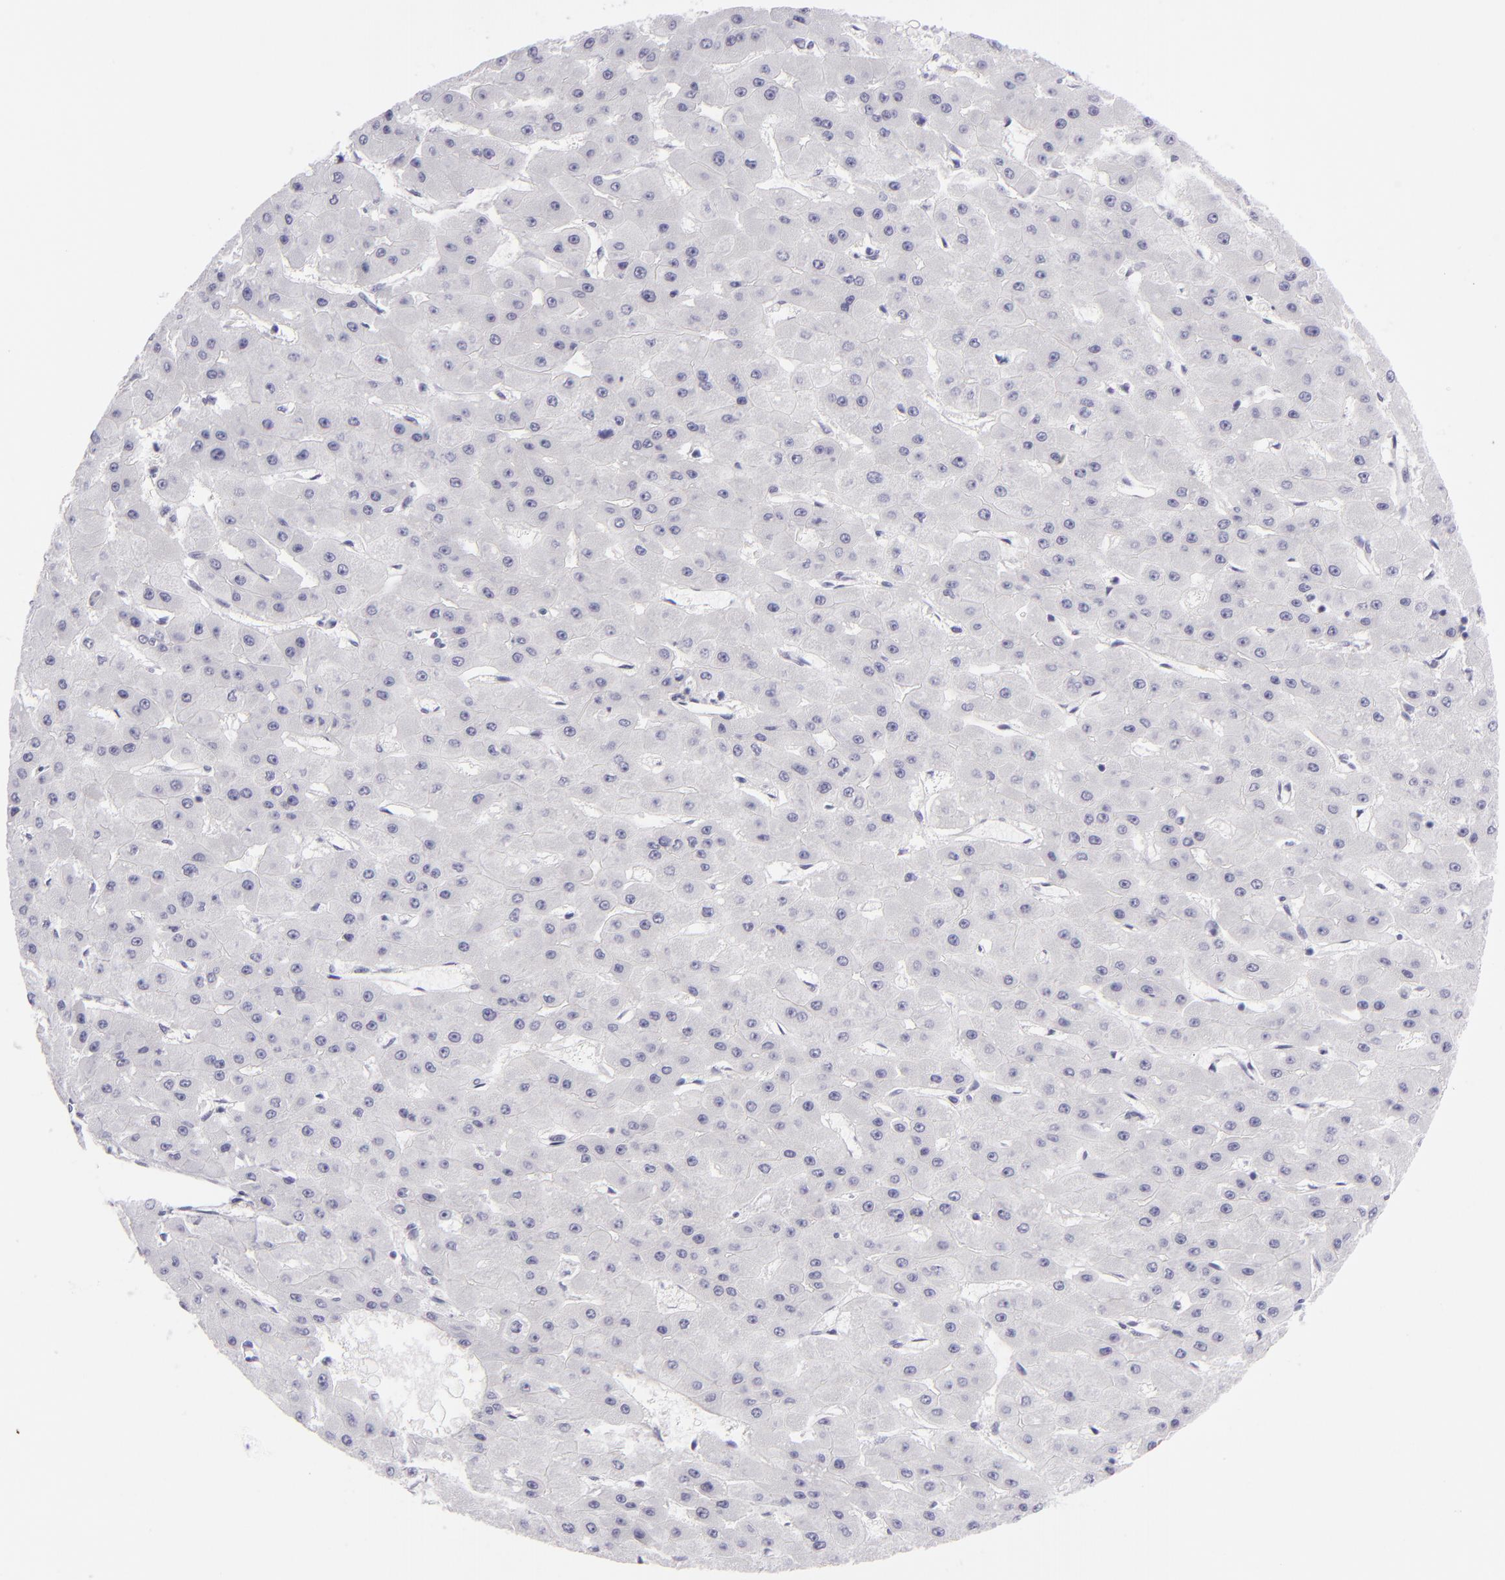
{"staining": {"intensity": "negative", "quantity": "none", "location": "none"}, "tissue": "liver cancer", "cell_type": "Tumor cells", "image_type": "cancer", "snomed": [{"axis": "morphology", "description": "Carcinoma, Hepatocellular, NOS"}, {"axis": "topography", "description": "Liver"}], "caption": "The IHC image has no significant positivity in tumor cells of liver cancer (hepatocellular carcinoma) tissue. Brightfield microscopy of immunohistochemistry stained with DAB (3,3'-diaminobenzidine) (brown) and hematoxylin (blue), captured at high magnification.", "gene": "DLG4", "patient": {"sex": "female", "age": 52}}